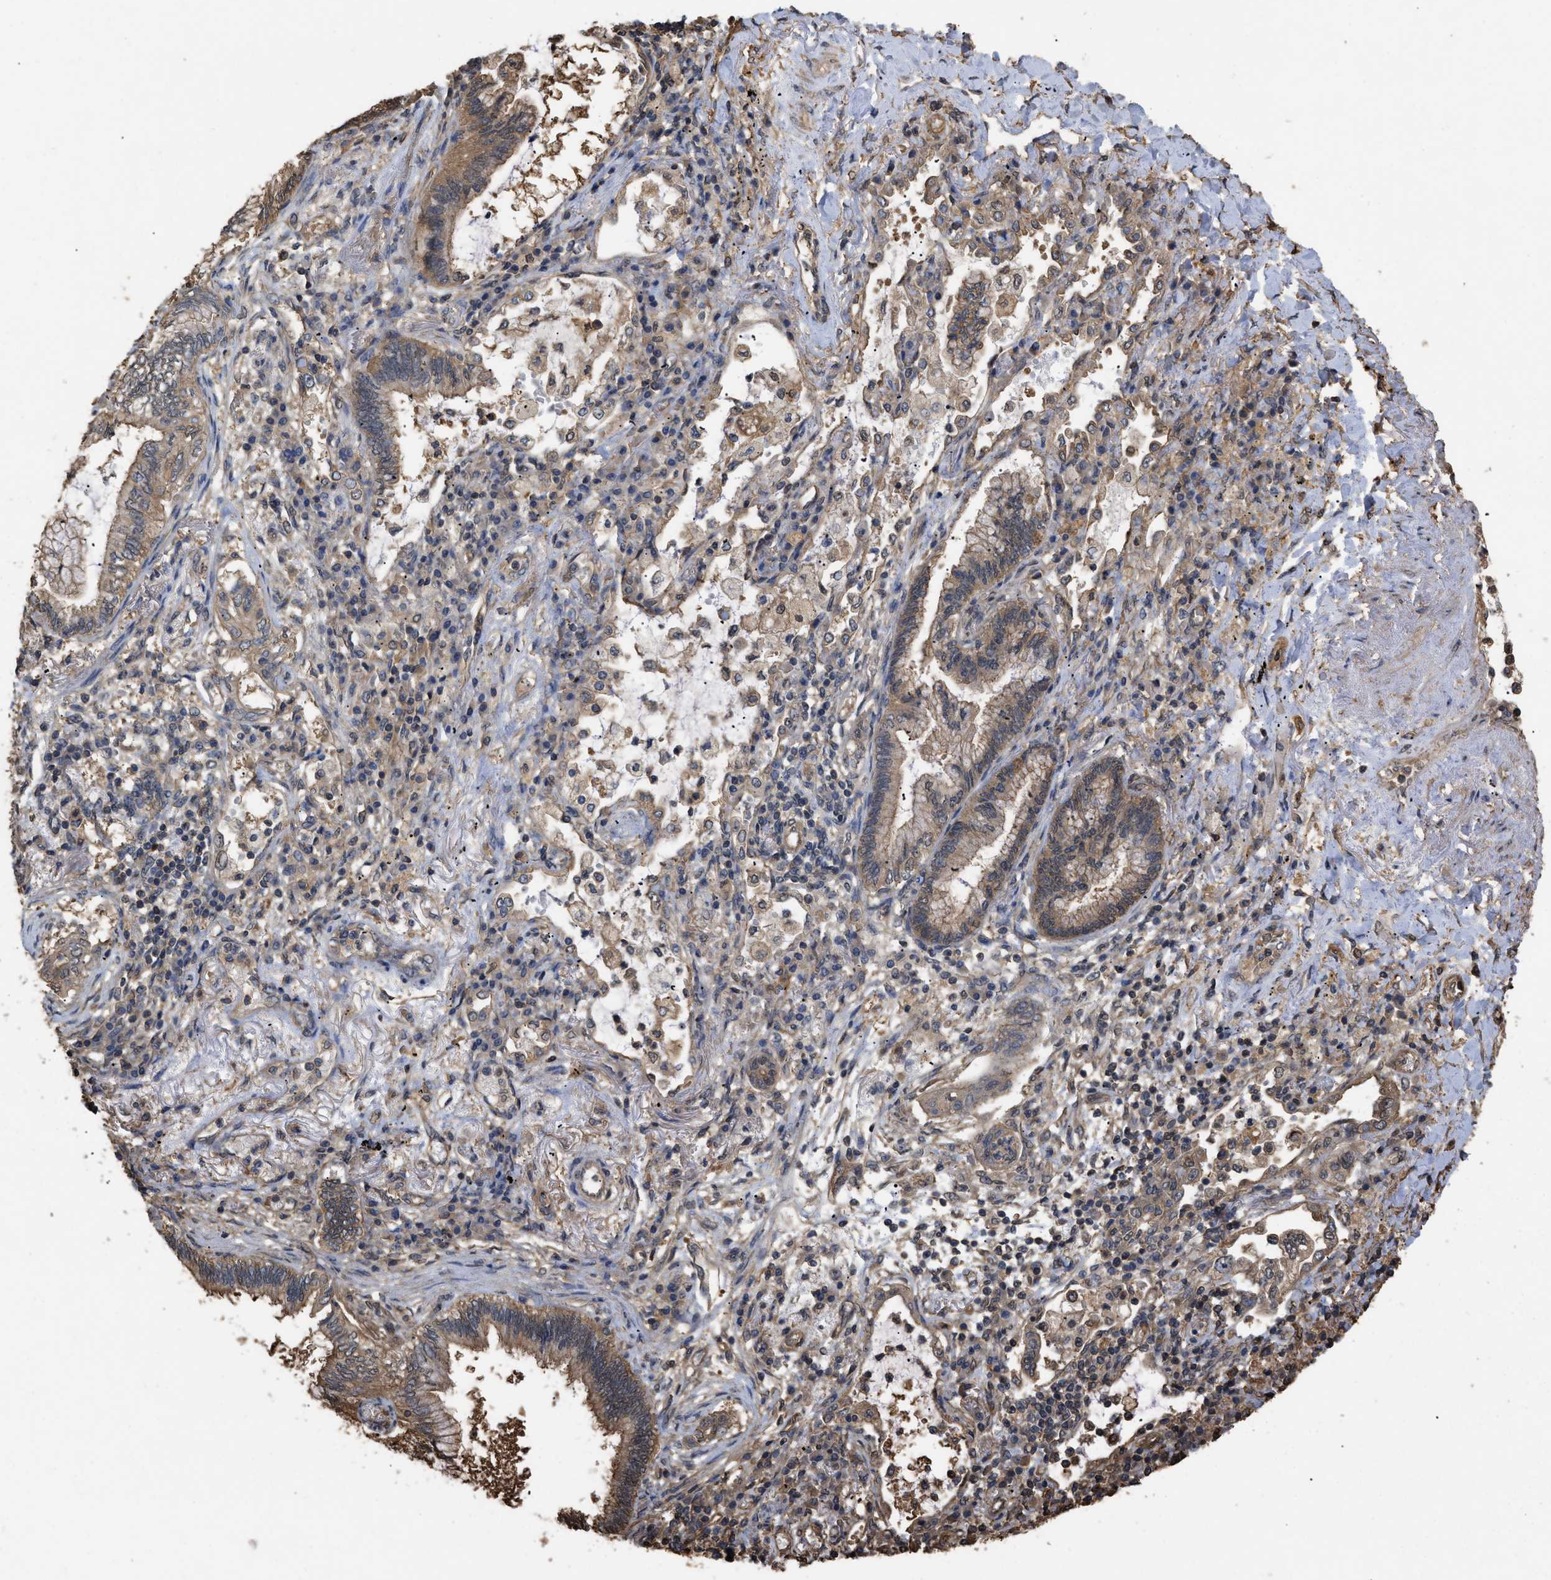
{"staining": {"intensity": "moderate", "quantity": ">75%", "location": "cytoplasmic/membranous"}, "tissue": "lung cancer", "cell_type": "Tumor cells", "image_type": "cancer", "snomed": [{"axis": "morphology", "description": "Normal tissue, NOS"}, {"axis": "morphology", "description": "Adenocarcinoma, NOS"}, {"axis": "topography", "description": "Bronchus"}, {"axis": "topography", "description": "Lung"}], "caption": "Immunohistochemistry (IHC) histopathology image of neoplastic tissue: lung cancer stained using immunohistochemistry (IHC) exhibits medium levels of moderate protein expression localized specifically in the cytoplasmic/membranous of tumor cells, appearing as a cytoplasmic/membranous brown color.", "gene": "CALM1", "patient": {"sex": "female", "age": 70}}